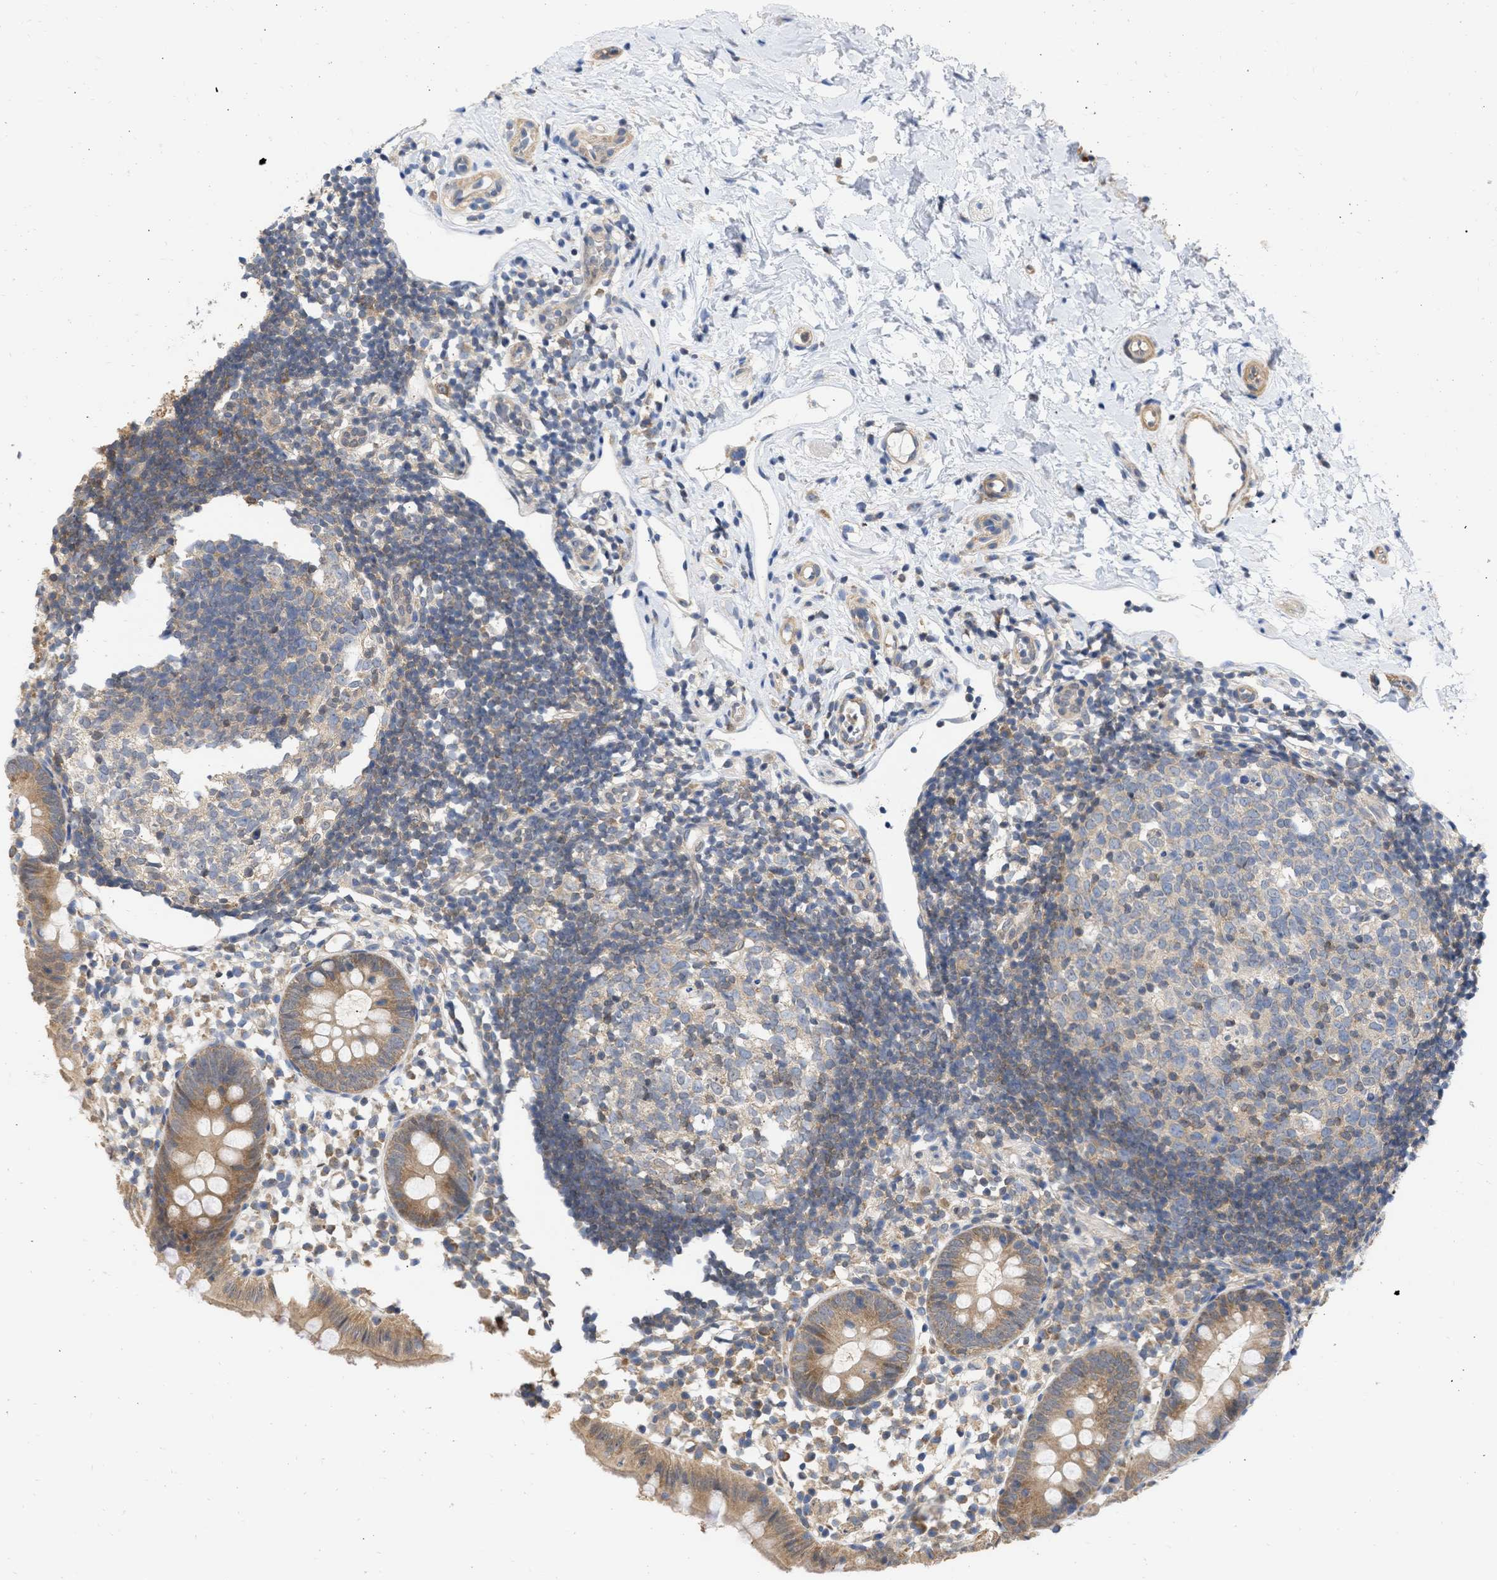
{"staining": {"intensity": "moderate", "quantity": ">75%", "location": "cytoplasmic/membranous"}, "tissue": "appendix", "cell_type": "Glandular cells", "image_type": "normal", "snomed": [{"axis": "morphology", "description": "Normal tissue, NOS"}, {"axis": "topography", "description": "Appendix"}], "caption": "Glandular cells exhibit medium levels of moderate cytoplasmic/membranous staining in about >75% of cells in normal human appendix.", "gene": "MAP2K3", "patient": {"sex": "female", "age": 20}}